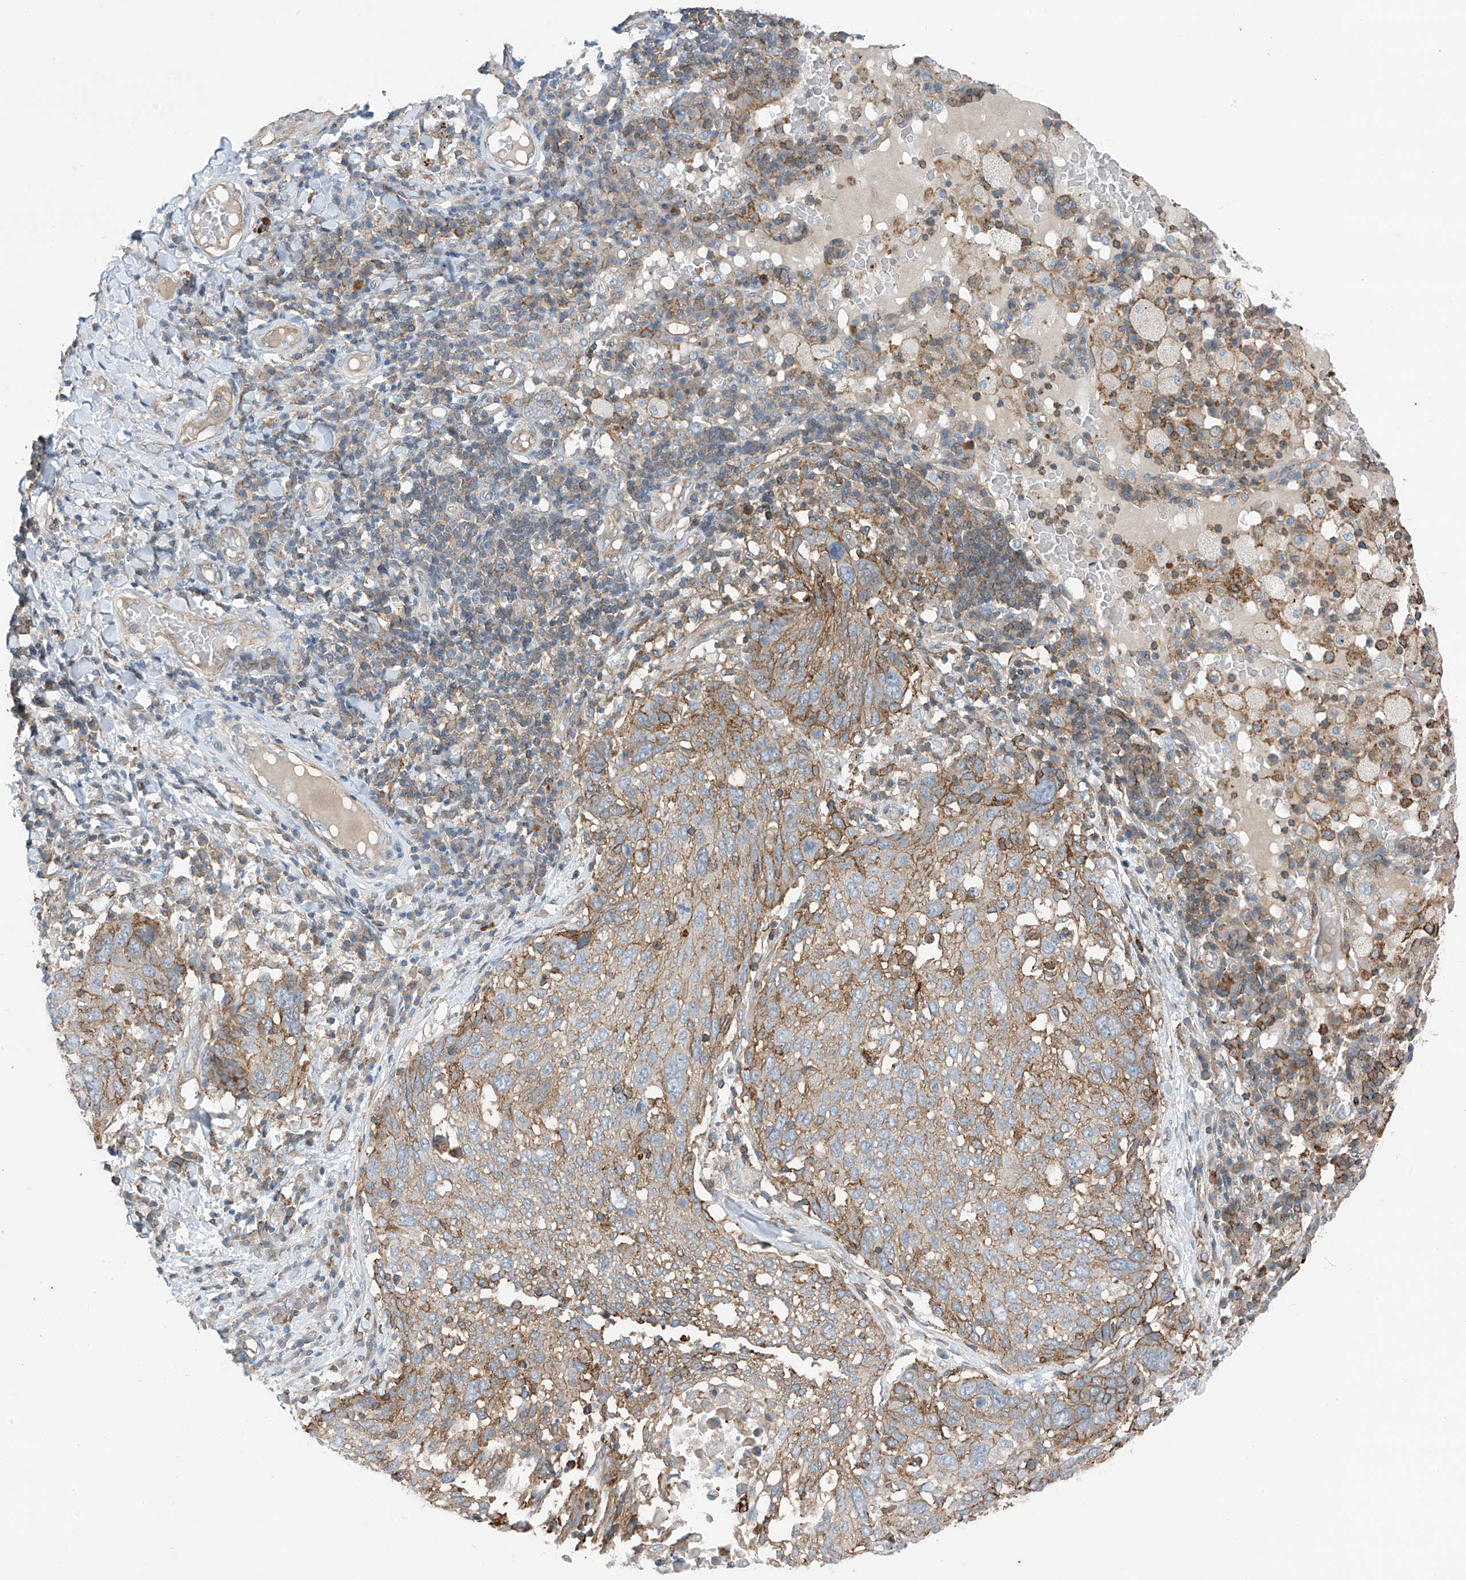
{"staining": {"intensity": "weak", "quantity": ">75%", "location": "cytoplasmic/membranous"}, "tissue": "lung cancer", "cell_type": "Tumor cells", "image_type": "cancer", "snomed": [{"axis": "morphology", "description": "Squamous cell carcinoma, NOS"}, {"axis": "topography", "description": "Lung"}], "caption": "Protein expression analysis of squamous cell carcinoma (lung) displays weak cytoplasmic/membranous positivity in approximately >75% of tumor cells. Using DAB (brown) and hematoxylin (blue) stains, captured at high magnification using brightfield microscopy.", "gene": "SLC1A5", "patient": {"sex": "male", "age": 65}}